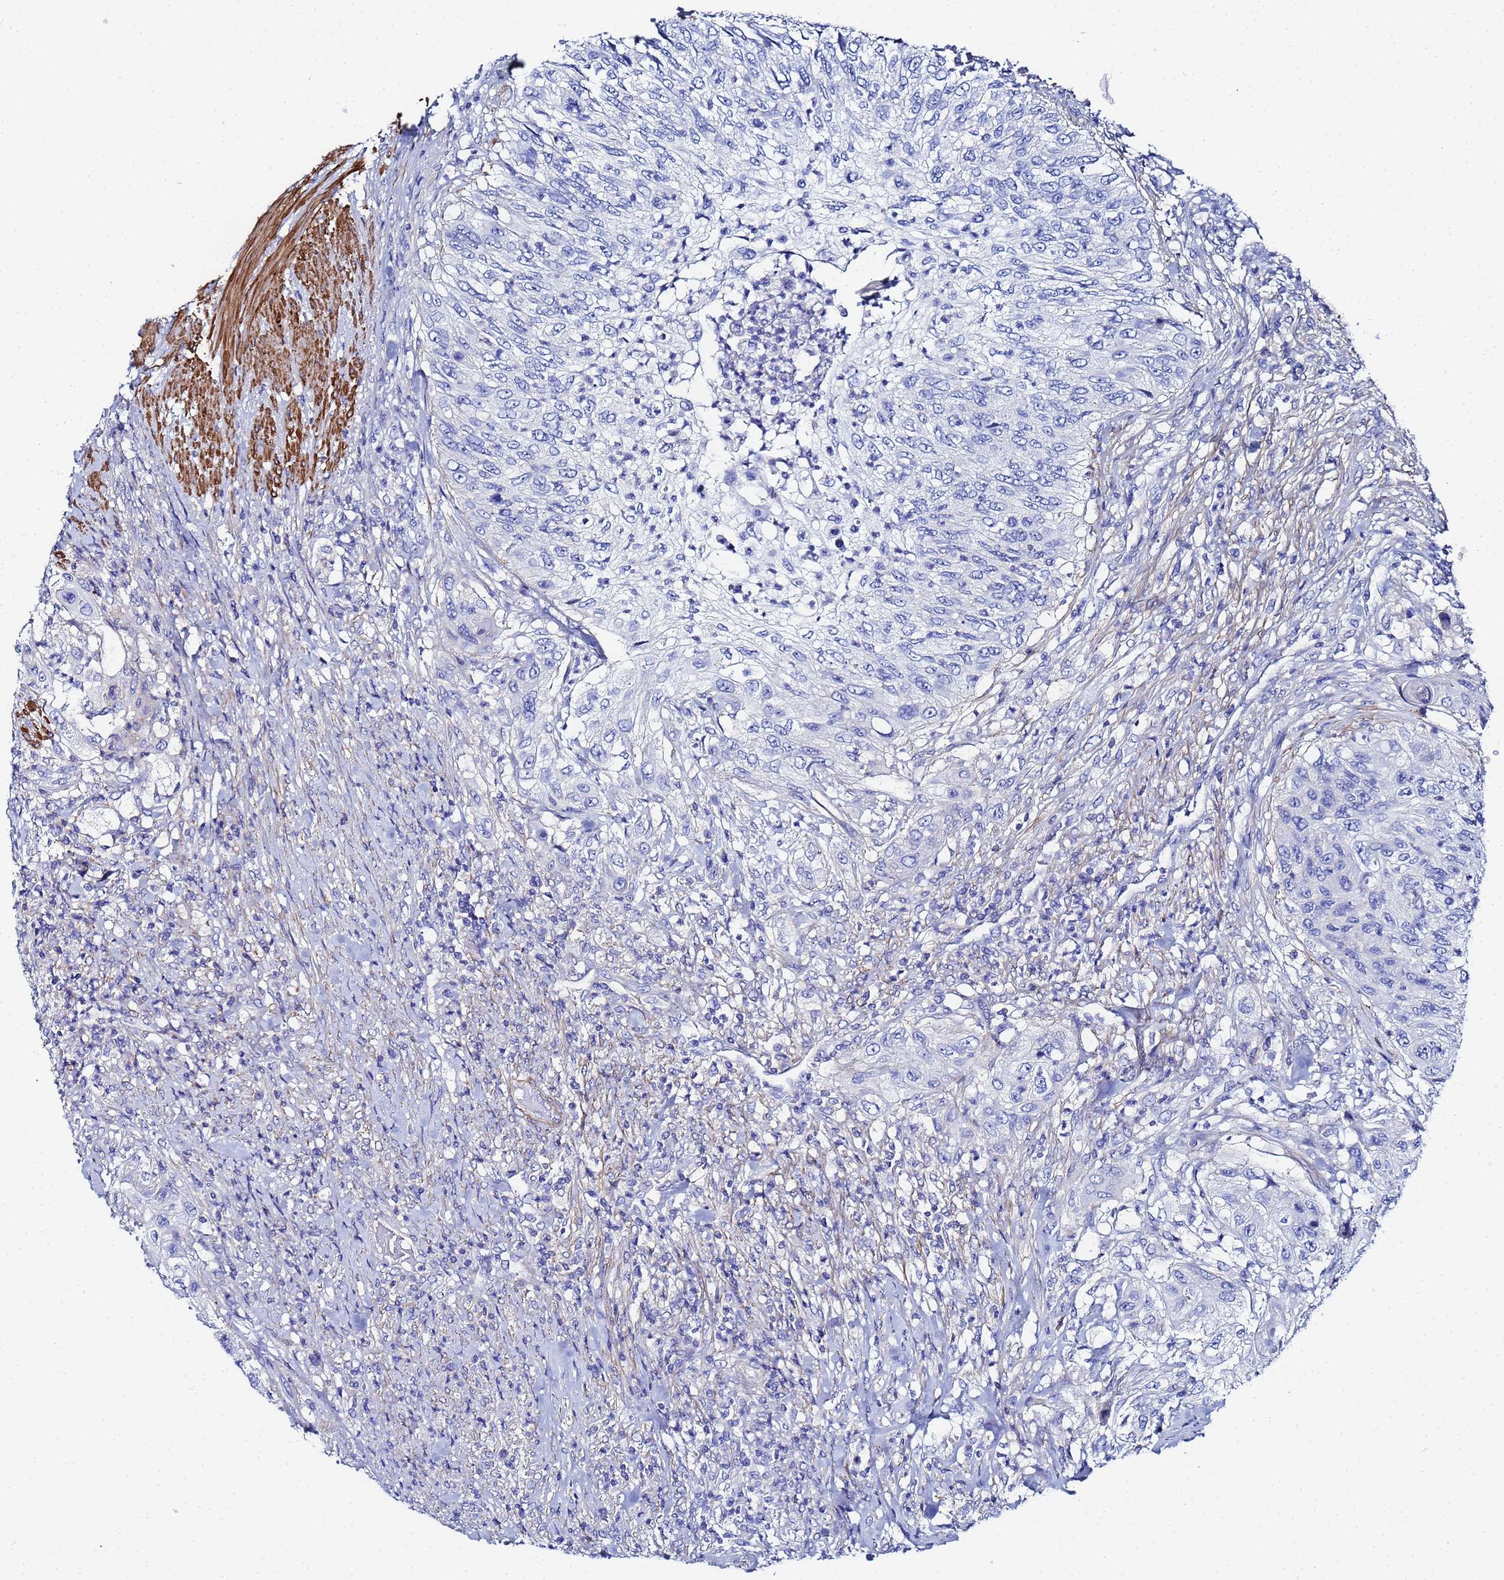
{"staining": {"intensity": "negative", "quantity": "none", "location": "none"}, "tissue": "urothelial cancer", "cell_type": "Tumor cells", "image_type": "cancer", "snomed": [{"axis": "morphology", "description": "Urothelial carcinoma, High grade"}, {"axis": "topography", "description": "Urinary bladder"}], "caption": "There is no significant staining in tumor cells of high-grade urothelial carcinoma.", "gene": "RAB39B", "patient": {"sex": "female", "age": 60}}